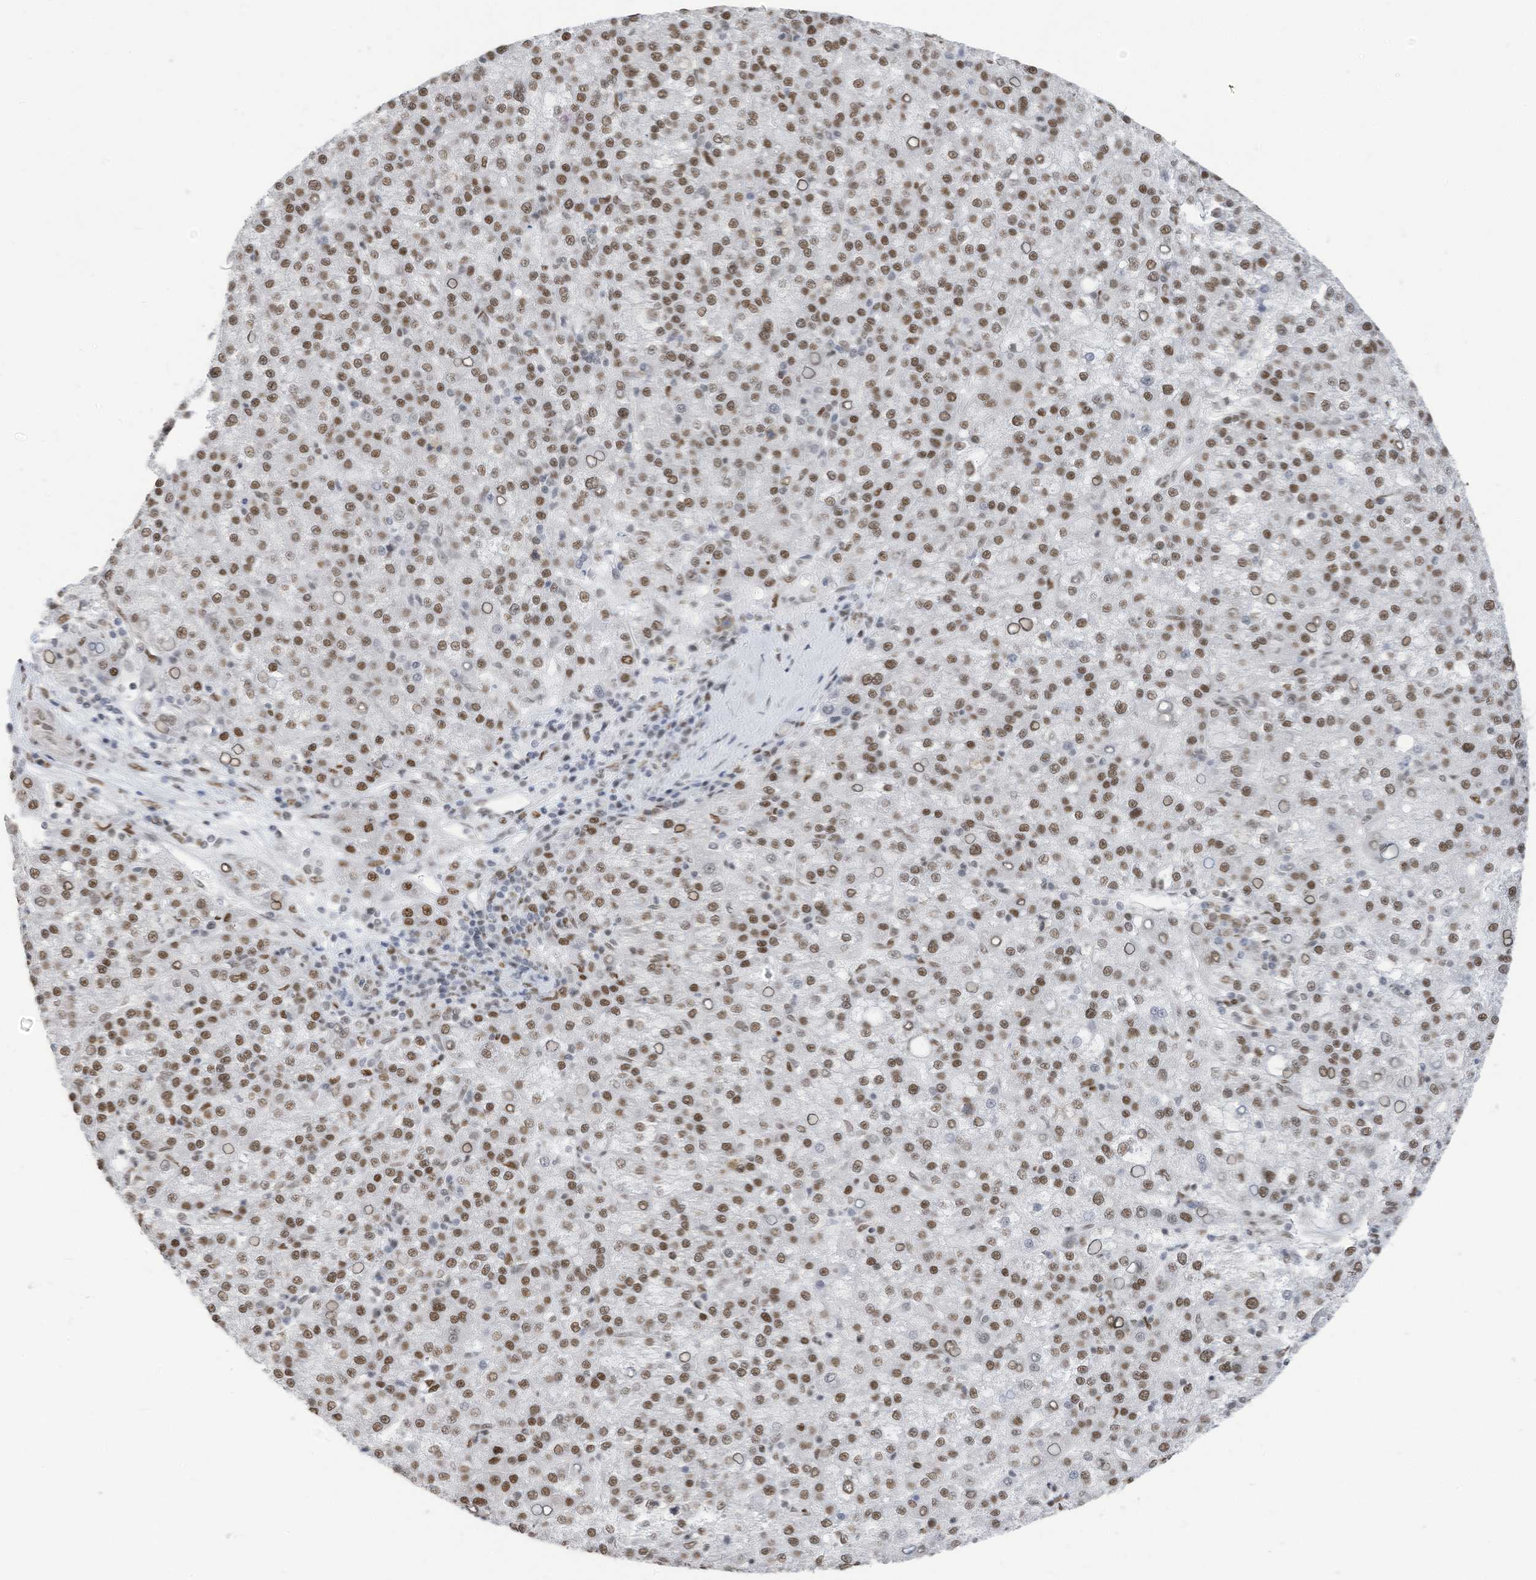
{"staining": {"intensity": "moderate", "quantity": ">75%", "location": "nuclear"}, "tissue": "liver cancer", "cell_type": "Tumor cells", "image_type": "cancer", "snomed": [{"axis": "morphology", "description": "Carcinoma, Hepatocellular, NOS"}, {"axis": "topography", "description": "Liver"}], "caption": "A brown stain labels moderate nuclear expression of a protein in liver cancer tumor cells.", "gene": "KHSRP", "patient": {"sex": "female", "age": 58}}